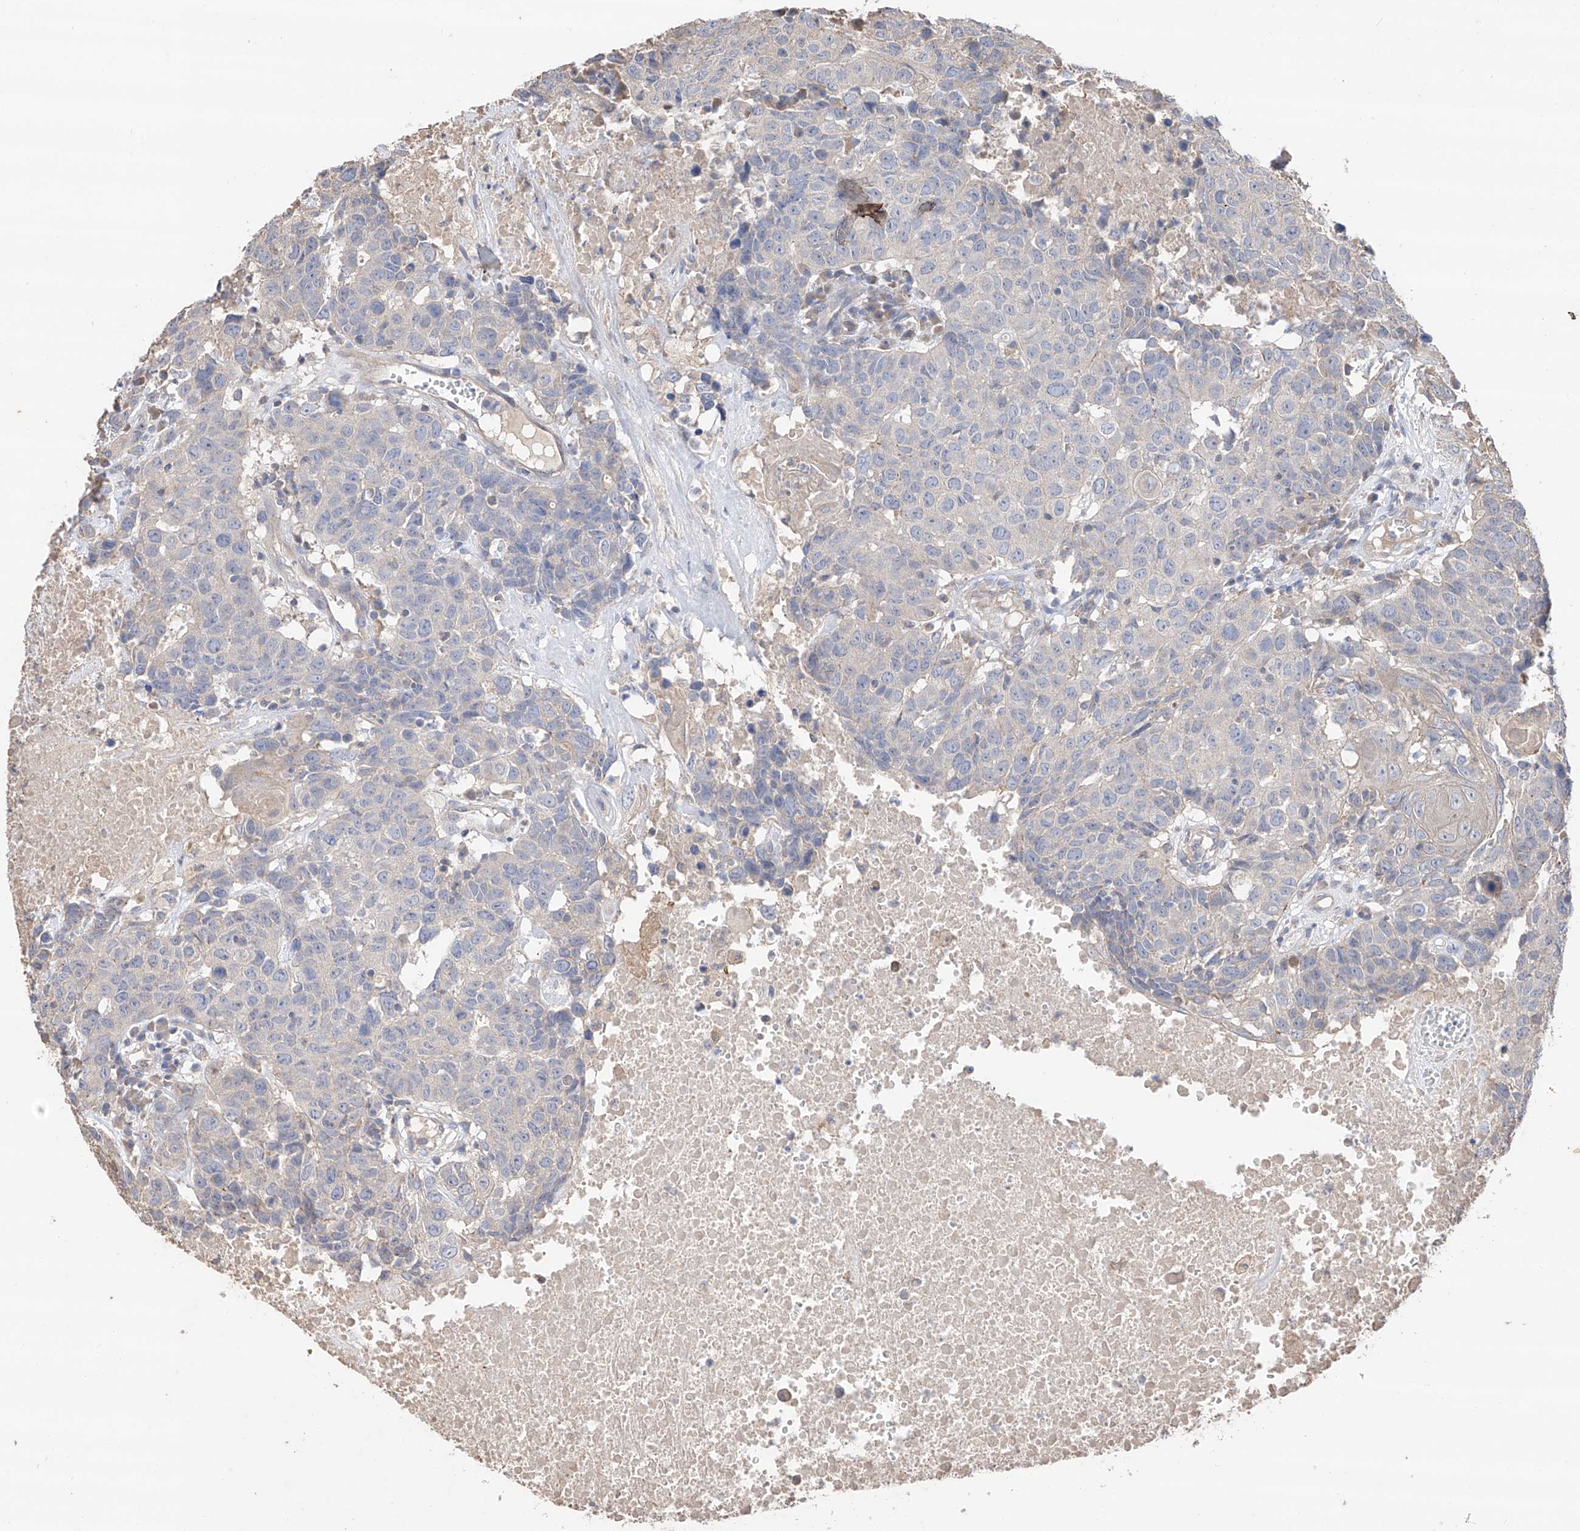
{"staining": {"intensity": "negative", "quantity": "none", "location": "none"}, "tissue": "head and neck cancer", "cell_type": "Tumor cells", "image_type": "cancer", "snomed": [{"axis": "morphology", "description": "Squamous cell carcinoma, NOS"}, {"axis": "topography", "description": "Head-Neck"}], "caption": "A photomicrograph of human head and neck cancer is negative for staining in tumor cells.", "gene": "EDN1", "patient": {"sex": "male", "age": 66}}